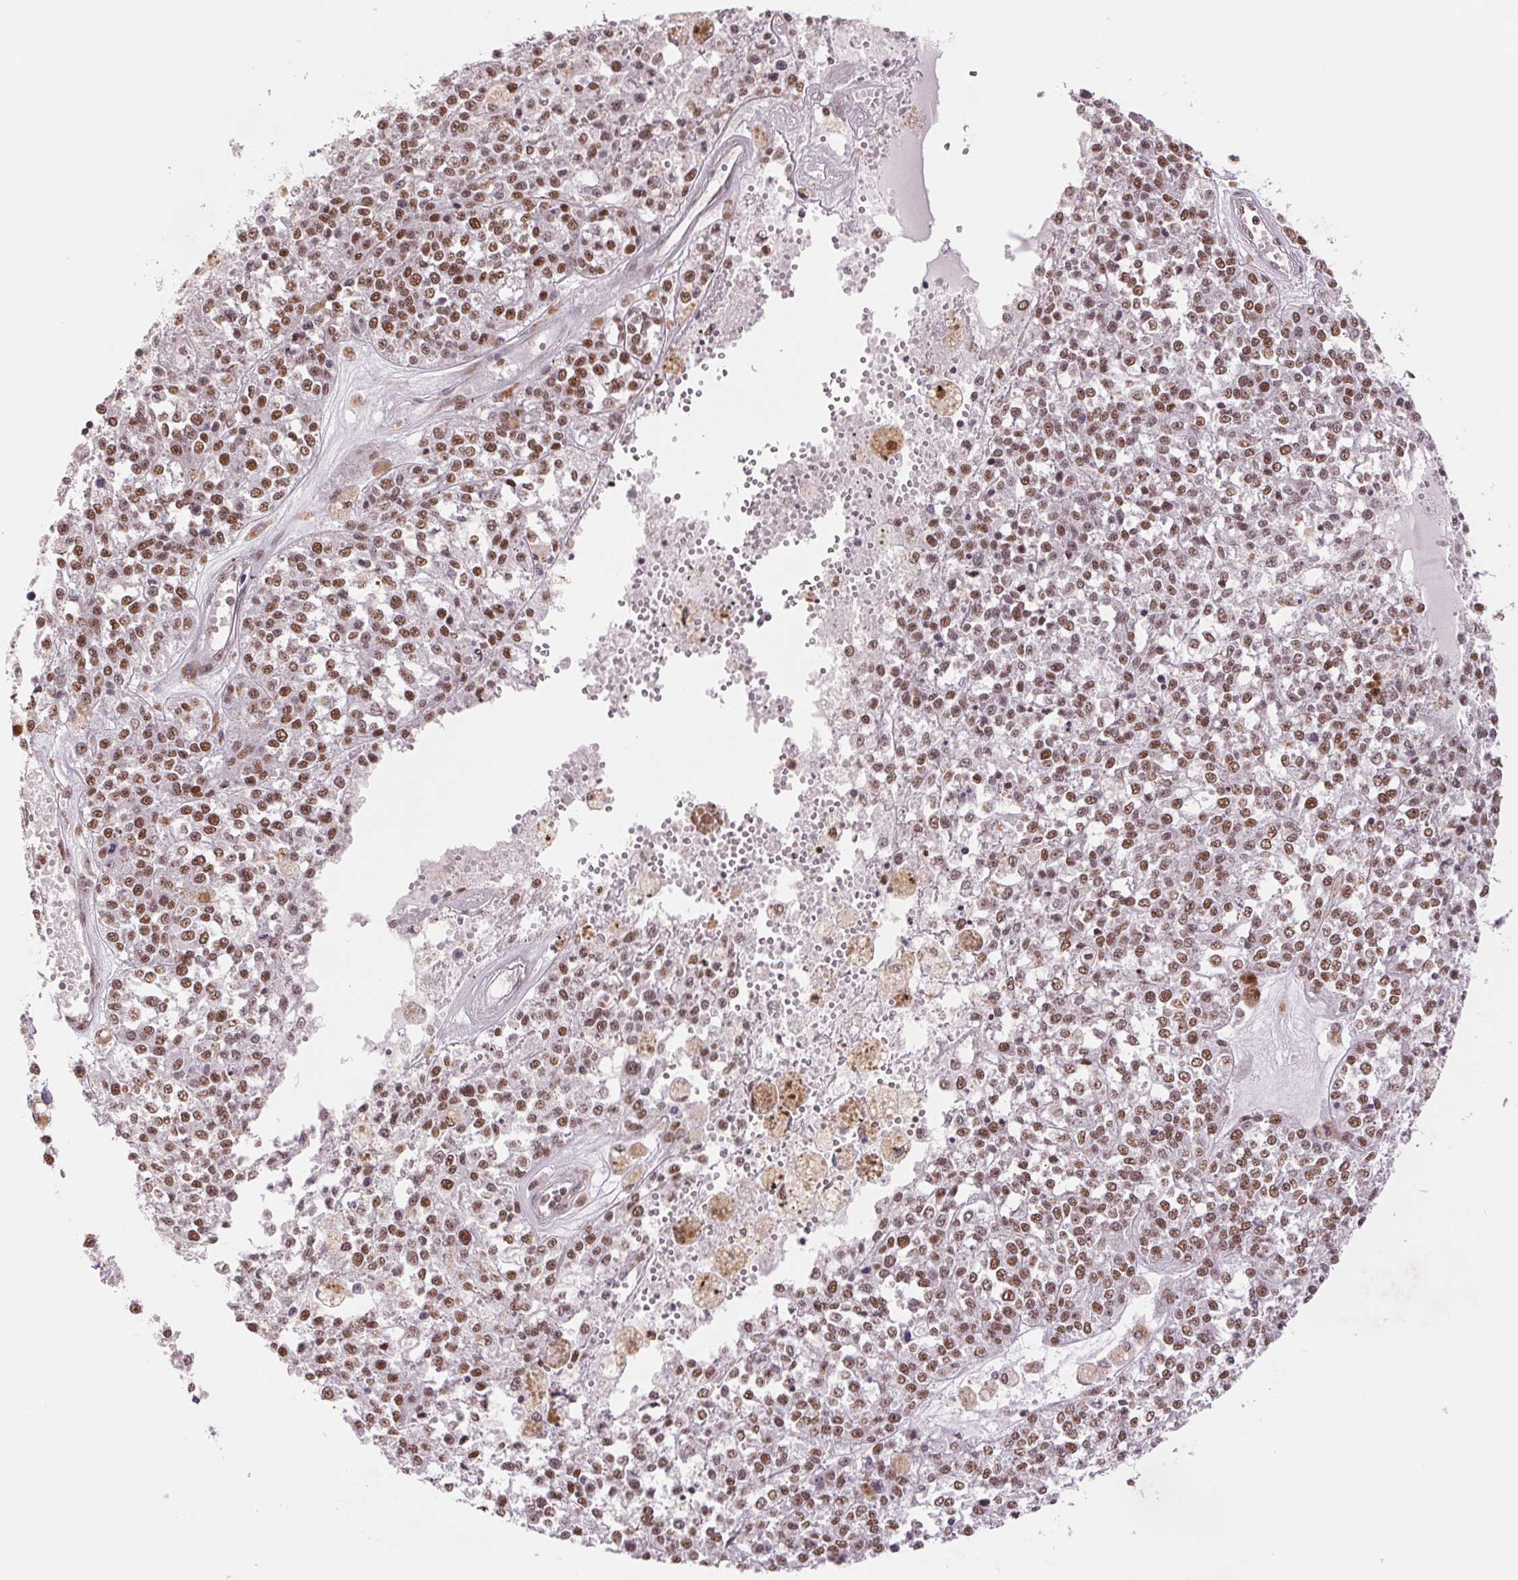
{"staining": {"intensity": "moderate", "quantity": ">75%", "location": "nuclear"}, "tissue": "melanoma", "cell_type": "Tumor cells", "image_type": "cancer", "snomed": [{"axis": "morphology", "description": "Malignant melanoma, Metastatic site"}, {"axis": "topography", "description": "Lymph node"}], "caption": "Immunohistochemistry image of human melanoma stained for a protein (brown), which displays medium levels of moderate nuclear staining in approximately >75% of tumor cells.", "gene": "SREK1", "patient": {"sex": "female", "age": 64}}